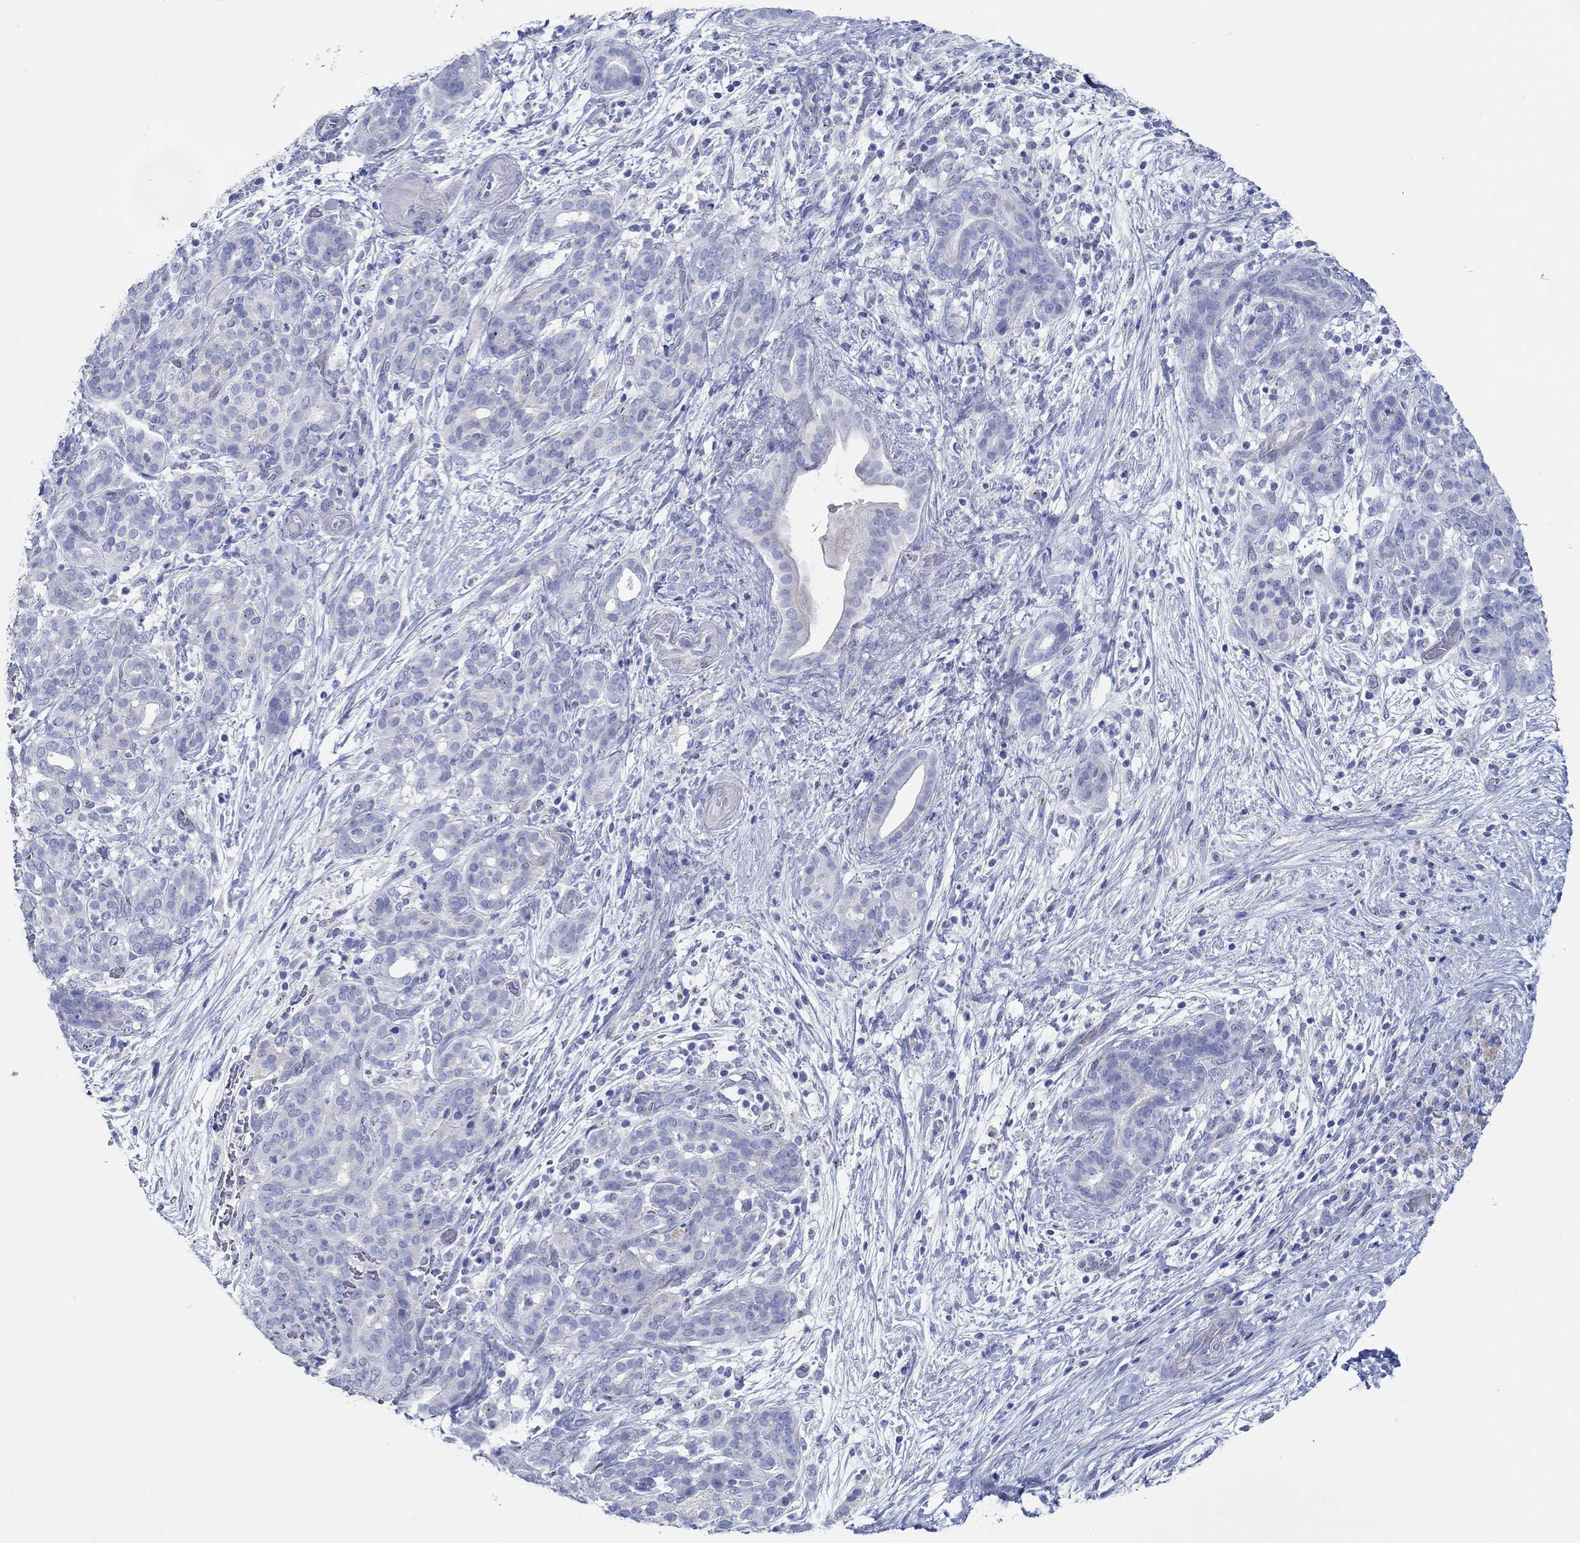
{"staining": {"intensity": "strong", "quantity": "<25%", "location": "cytoplasmic/membranous"}, "tissue": "pancreatic cancer", "cell_type": "Tumor cells", "image_type": "cancer", "snomed": [{"axis": "morphology", "description": "Adenocarcinoma, NOS"}, {"axis": "topography", "description": "Pancreas"}], "caption": "The image displays staining of pancreatic cancer (adenocarcinoma), revealing strong cytoplasmic/membranous protein positivity (brown color) within tumor cells. (Brightfield microscopy of DAB IHC at high magnification).", "gene": "IGFBP6", "patient": {"sex": "male", "age": 44}}